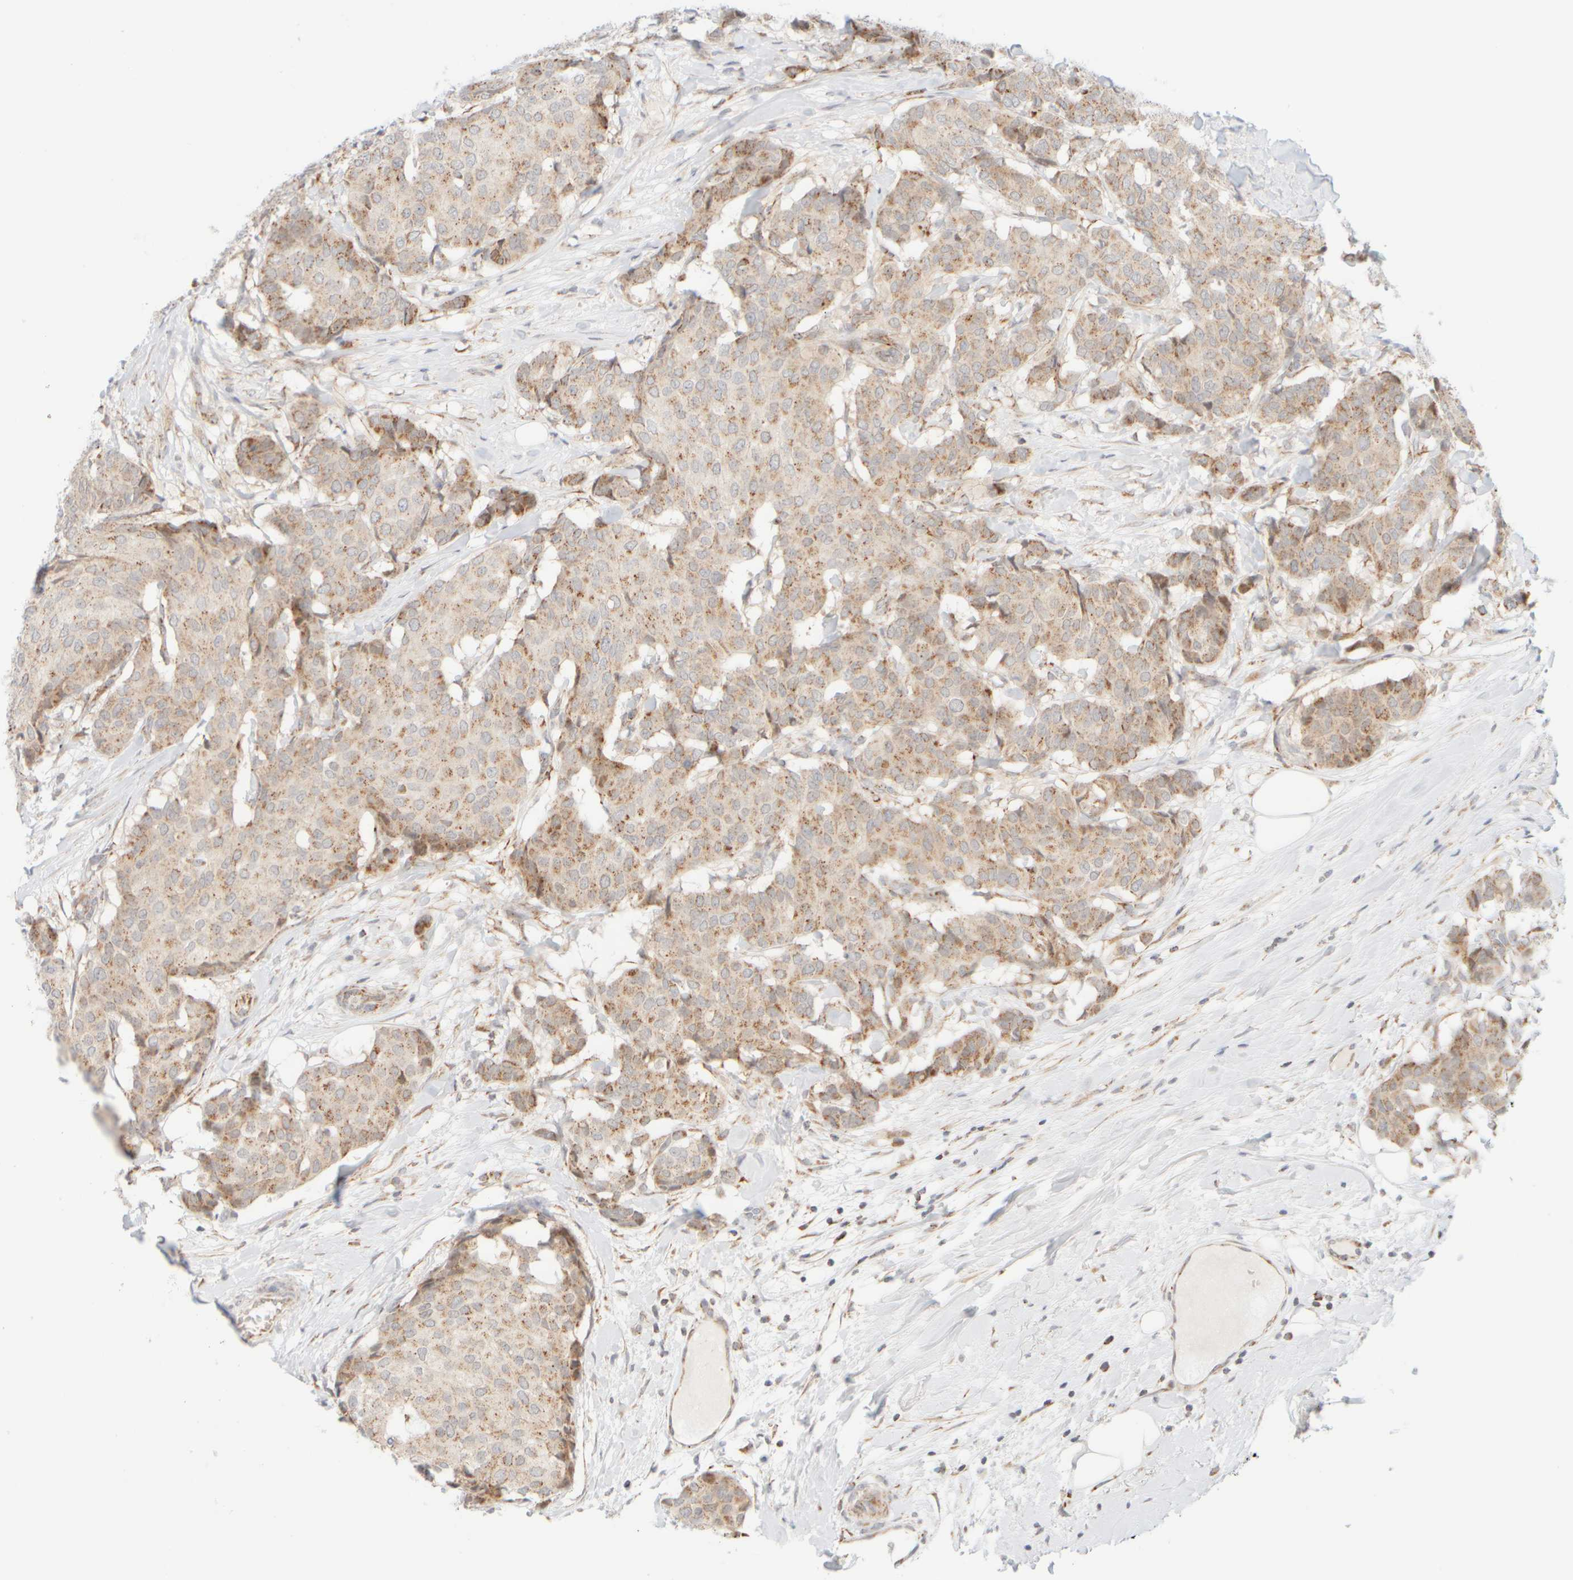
{"staining": {"intensity": "weak", "quantity": ">75%", "location": "cytoplasmic/membranous"}, "tissue": "breast cancer", "cell_type": "Tumor cells", "image_type": "cancer", "snomed": [{"axis": "morphology", "description": "Duct carcinoma"}, {"axis": "topography", "description": "Breast"}], "caption": "A histopathology image of human breast cancer stained for a protein shows weak cytoplasmic/membranous brown staining in tumor cells. (DAB (3,3'-diaminobenzidine) = brown stain, brightfield microscopy at high magnification).", "gene": "PPM1K", "patient": {"sex": "female", "age": 75}}